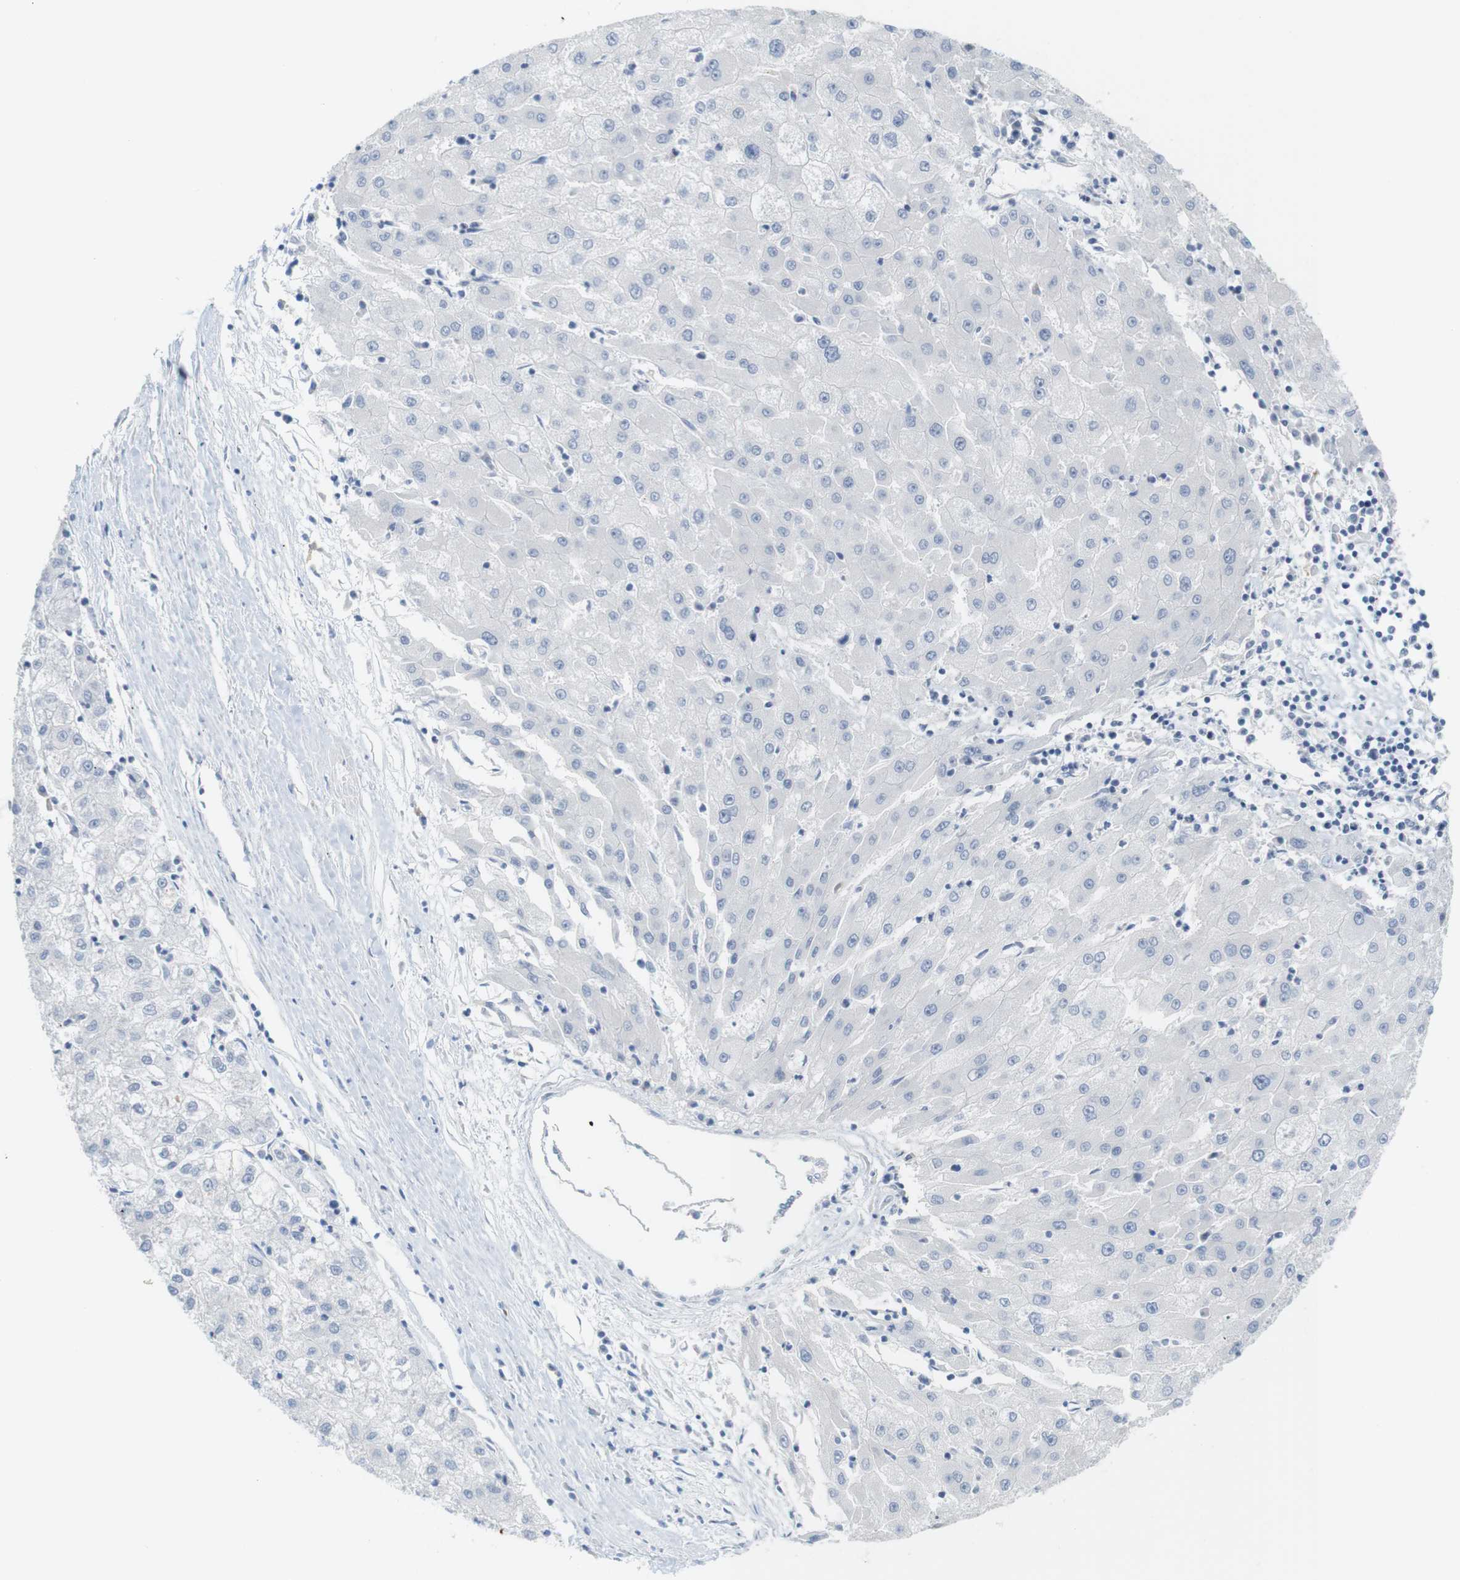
{"staining": {"intensity": "negative", "quantity": "none", "location": "none"}, "tissue": "liver cancer", "cell_type": "Tumor cells", "image_type": "cancer", "snomed": [{"axis": "morphology", "description": "Carcinoma, Hepatocellular, NOS"}, {"axis": "topography", "description": "Liver"}], "caption": "Immunohistochemistry of liver cancer (hepatocellular carcinoma) exhibits no positivity in tumor cells.", "gene": "RGS9", "patient": {"sex": "male", "age": 72}}